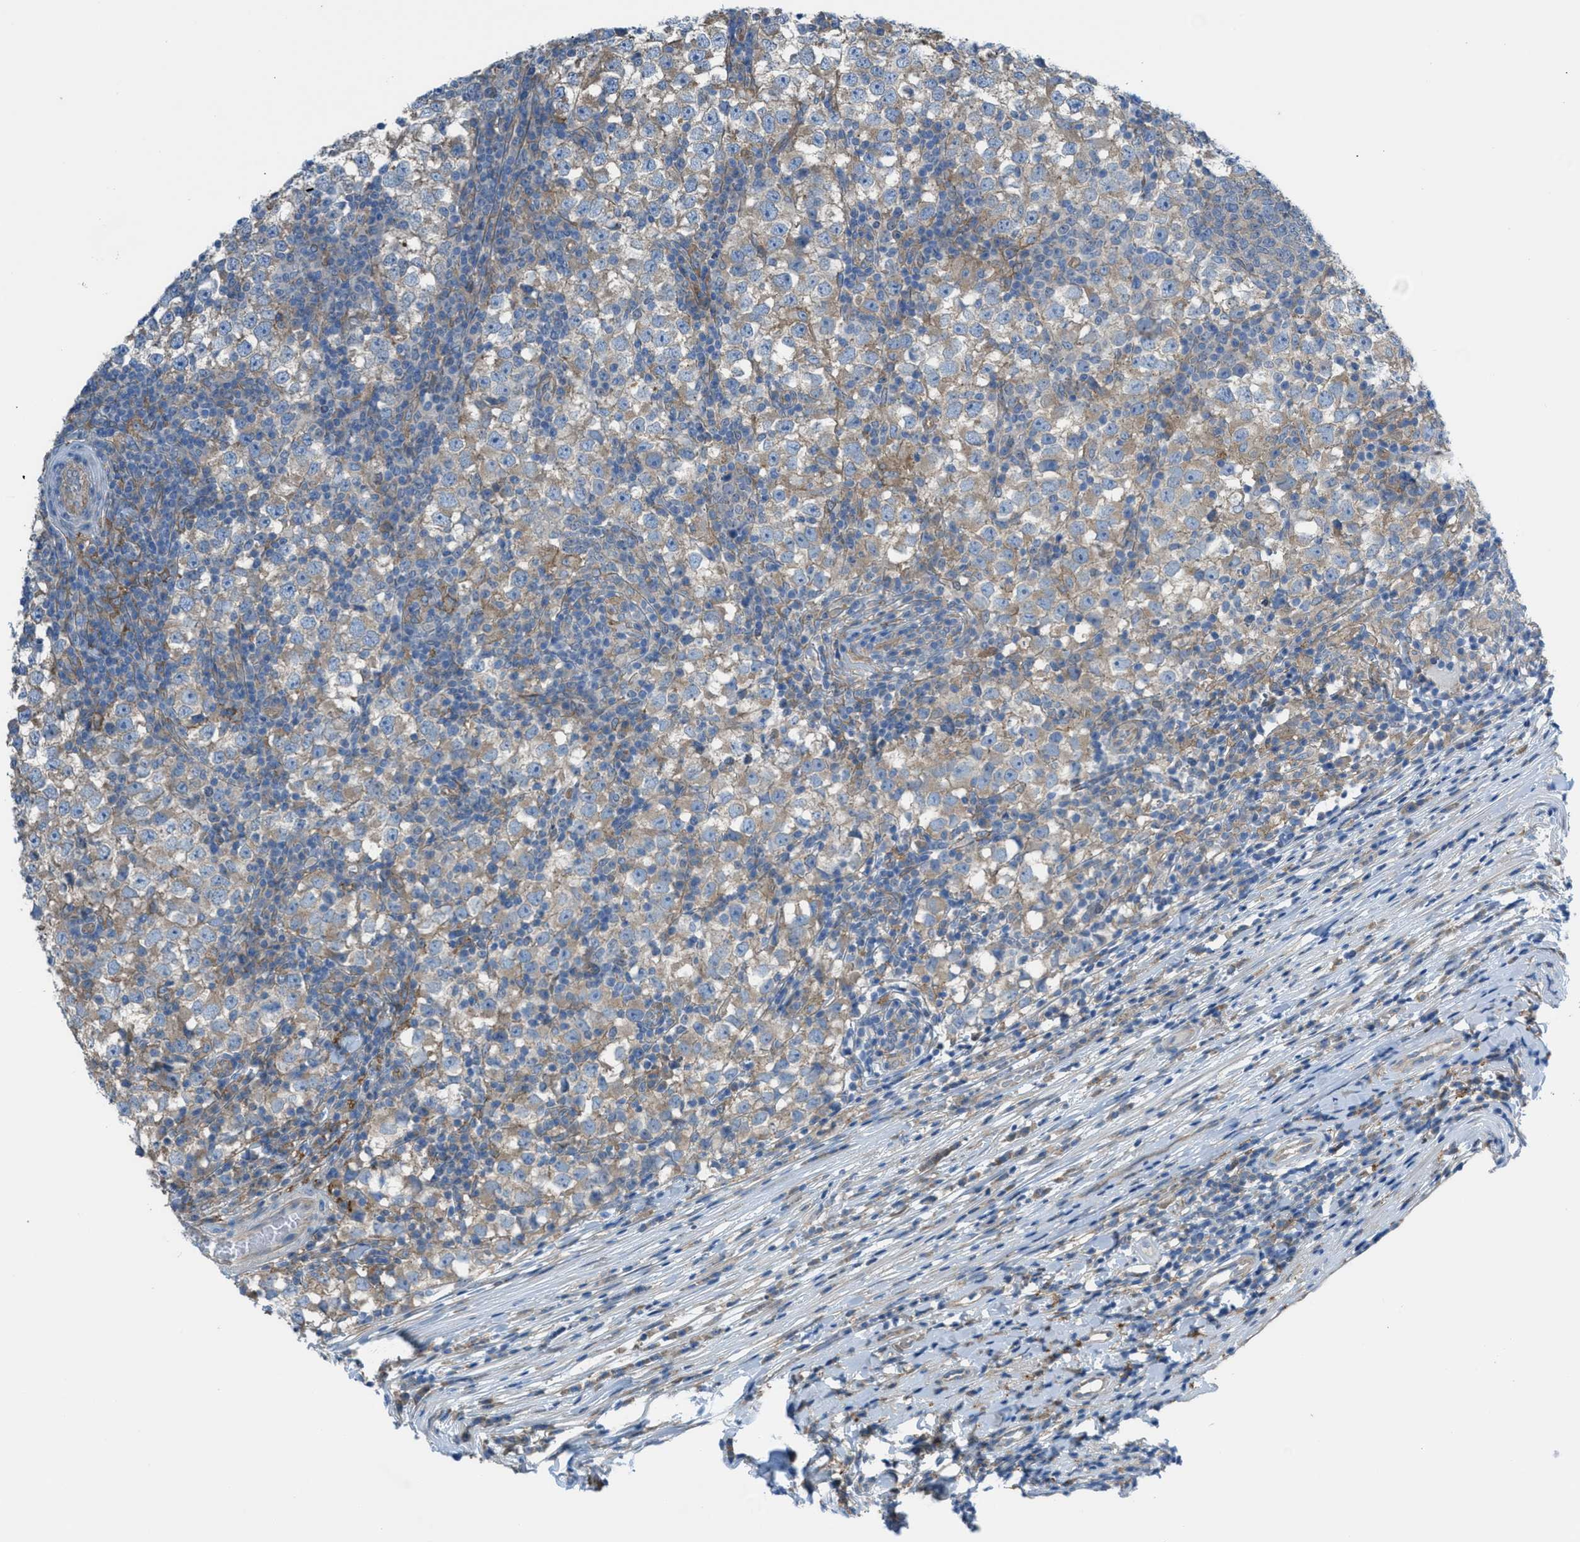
{"staining": {"intensity": "weak", "quantity": "25%-75%", "location": "cytoplasmic/membranous"}, "tissue": "testis cancer", "cell_type": "Tumor cells", "image_type": "cancer", "snomed": [{"axis": "morphology", "description": "Seminoma, NOS"}, {"axis": "topography", "description": "Testis"}], "caption": "The histopathology image displays immunohistochemical staining of seminoma (testis). There is weak cytoplasmic/membranous staining is seen in approximately 25%-75% of tumor cells.", "gene": "EGFR", "patient": {"sex": "male", "age": 65}}